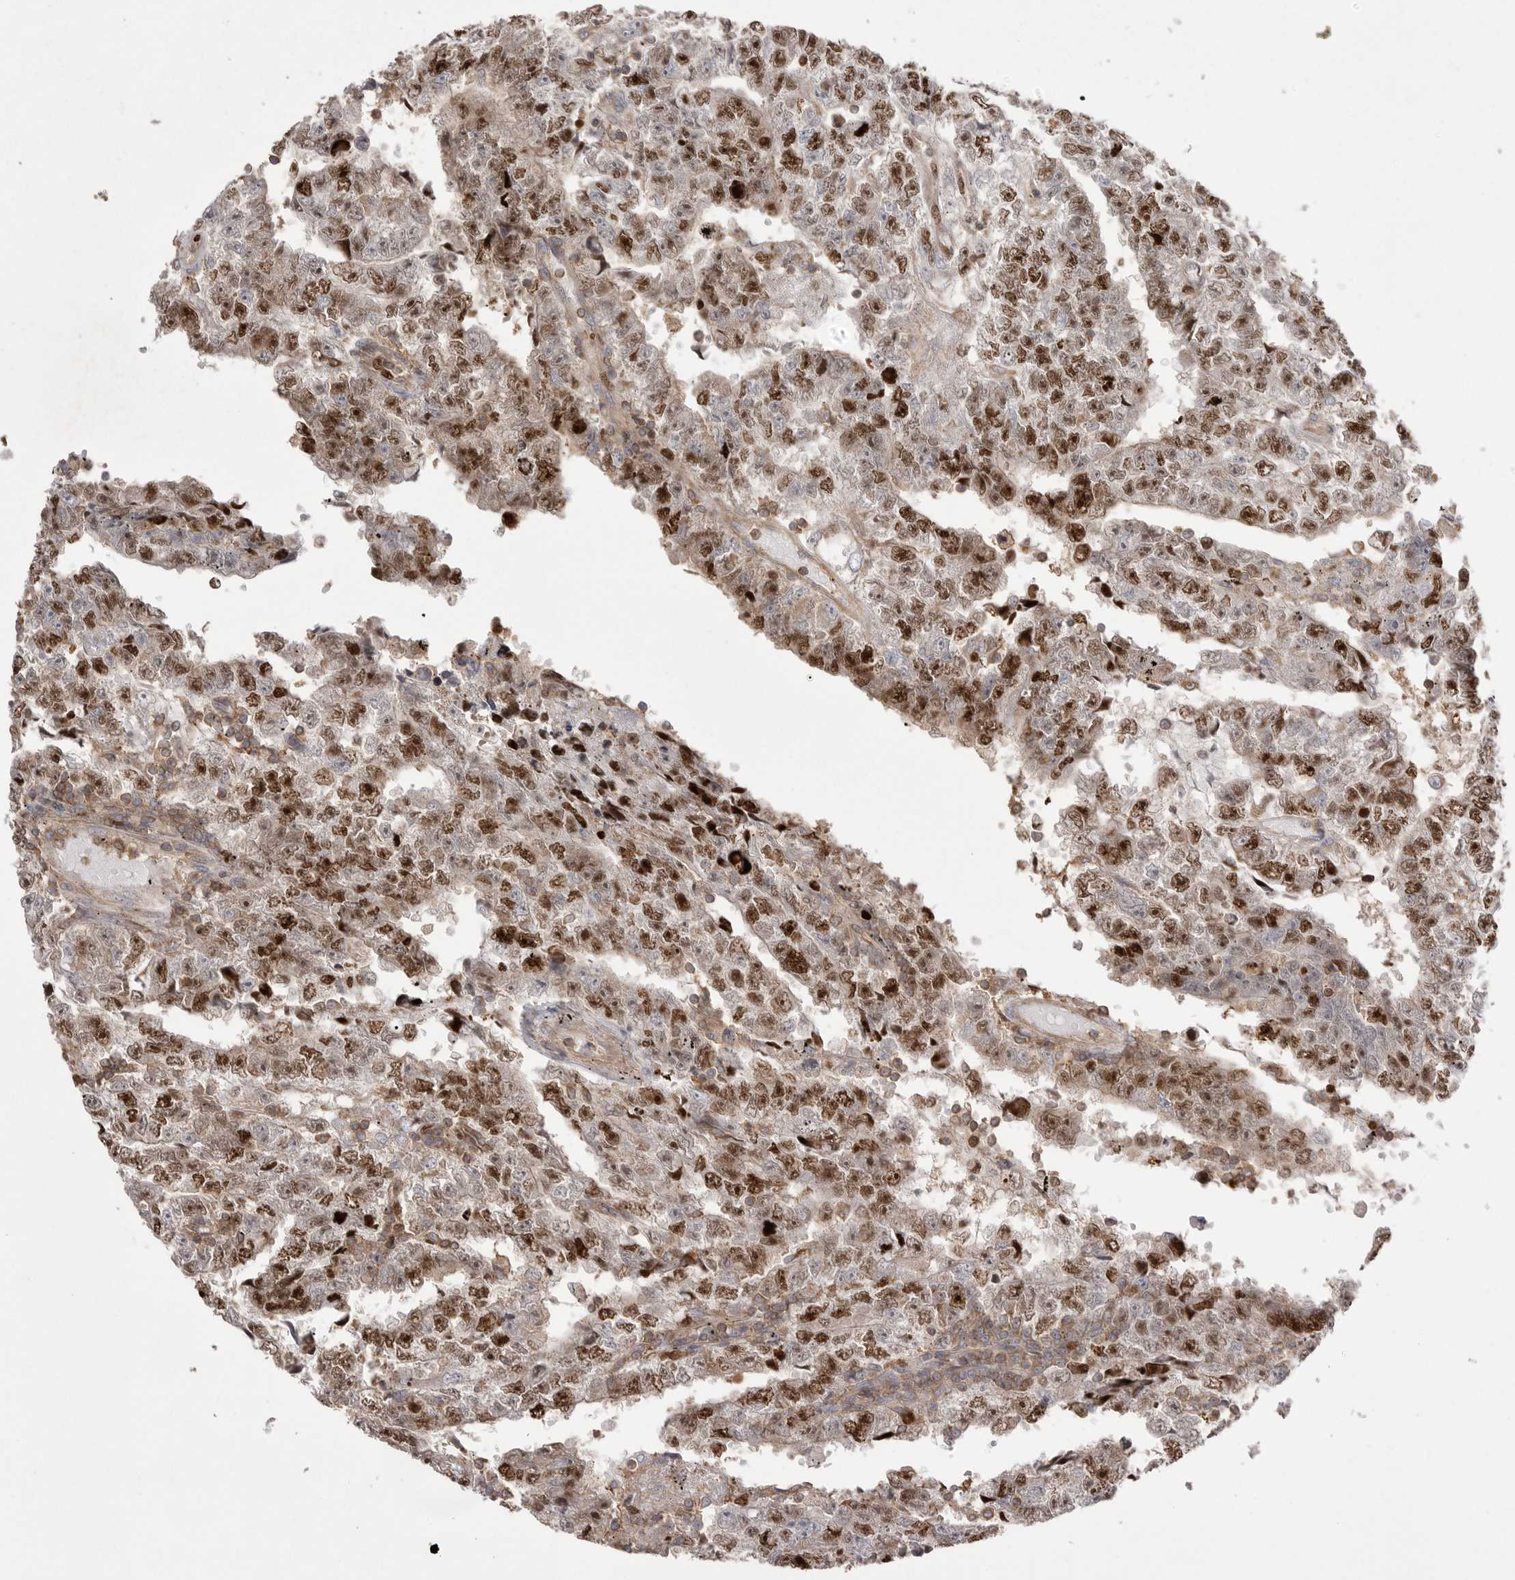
{"staining": {"intensity": "strong", "quantity": ">75%", "location": "cytoplasmic/membranous,nuclear"}, "tissue": "testis cancer", "cell_type": "Tumor cells", "image_type": "cancer", "snomed": [{"axis": "morphology", "description": "Carcinoma, Embryonal, NOS"}, {"axis": "topography", "description": "Testis"}], "caption": "Human testis embryonal carcinoma stained with a brown dye displays strong cytoplasmic/membranous and nuclear positive staining in approximately >75% of tumor cells.", "gene": "TOP2A", "patient": {"sex": "male", "age": 25}}